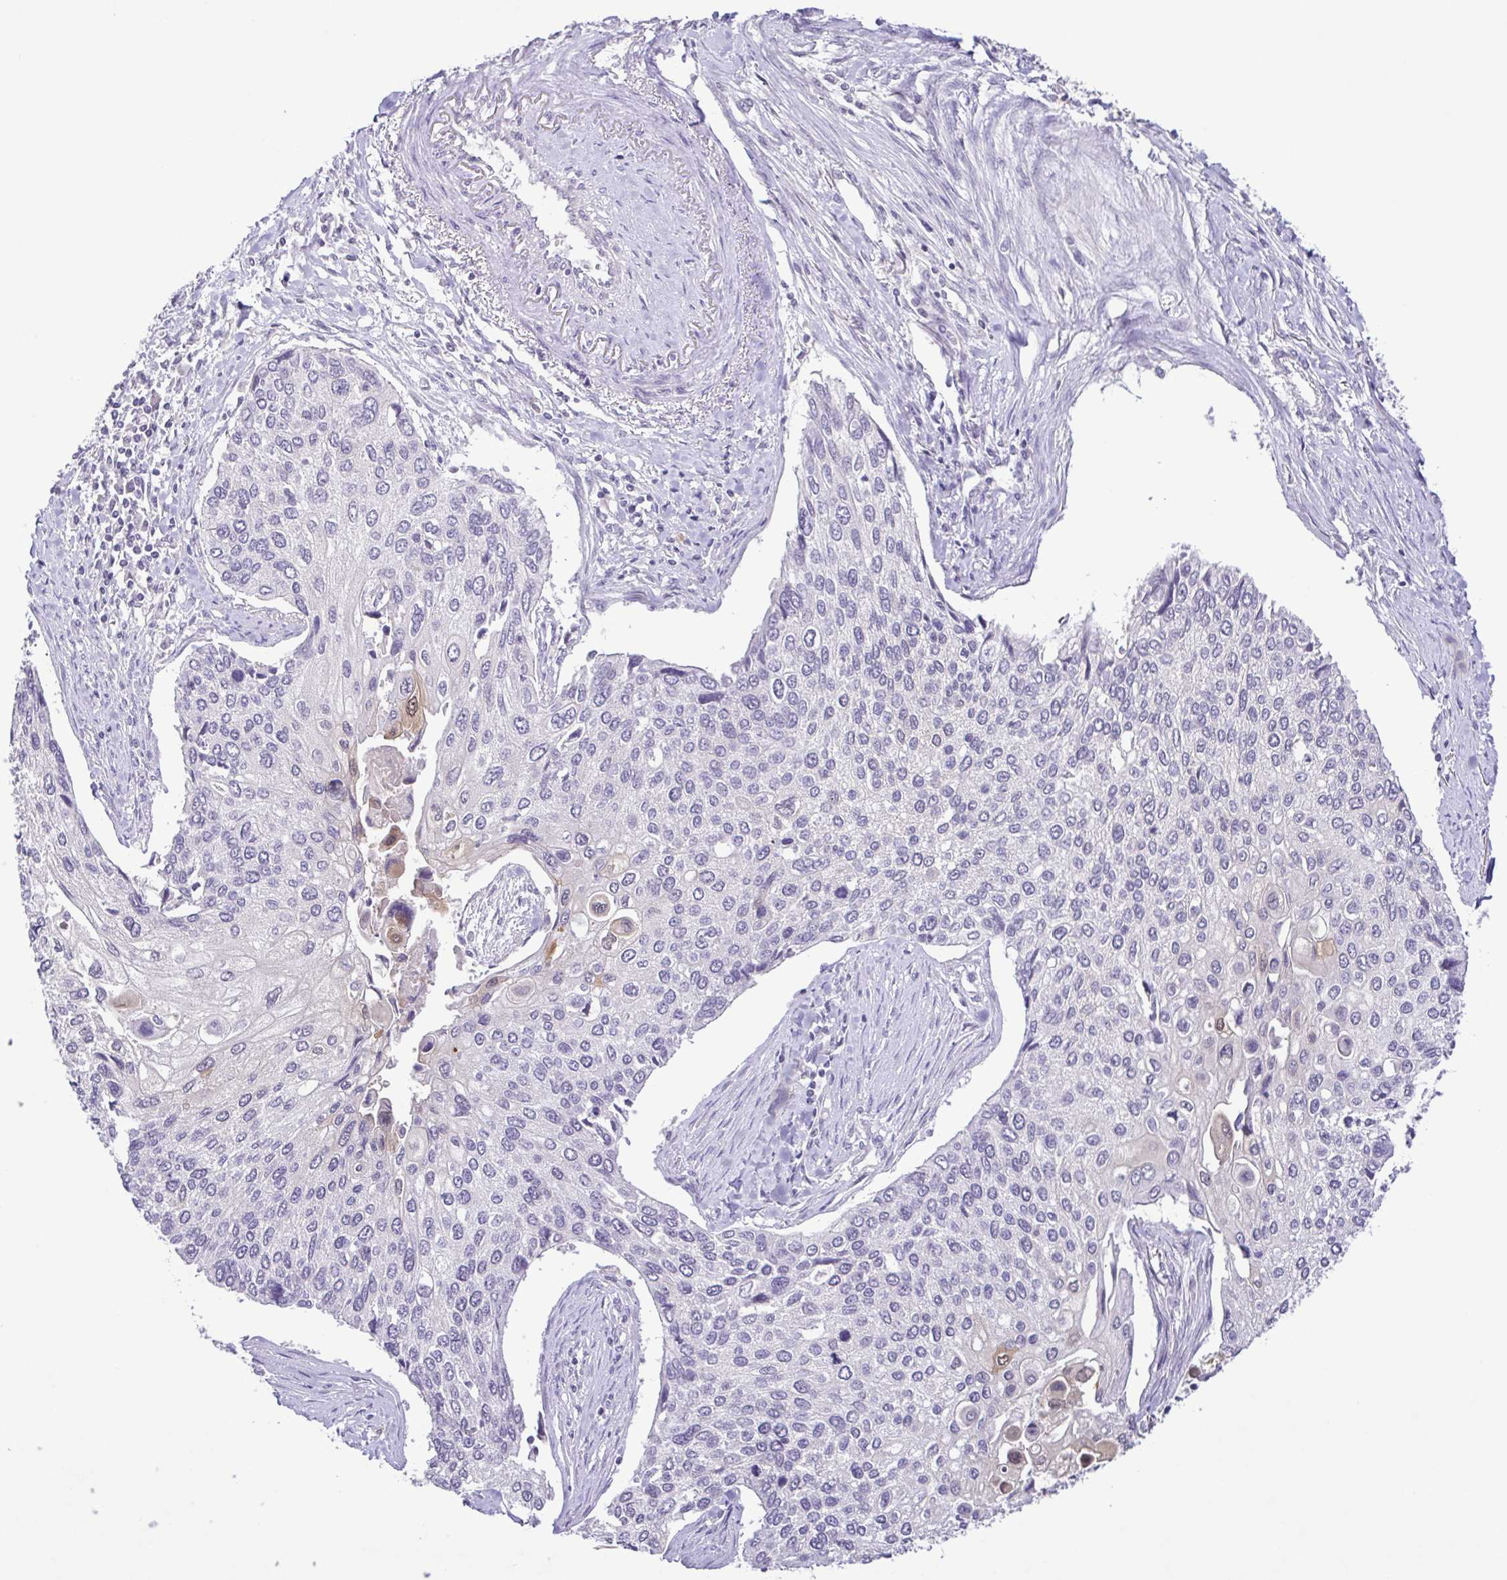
{"staining": {"intensity": "negative", "quantity": "none", "location": "none"}, "tissue": "lung cancer", "cell_type": "Tumor cells", "image_type": "cancer", "snomed": [{"axis": "morphology", "description": "Squamous cell carcinoma, NOS"}, {"axis": "morphology", "description": "Squamous cell carcinoma, metastatic, NOS"}, {"axis": "topography", "description": "Lung"}], "caption": "Immunohistochemical staining of lung metastatic squamous cell carcinoma demonstrates no significant staining in tumor cells. (DAB immunohistochemistry (IHC), high magnification).", "gene": "IL1RN", "patient": {"sex": "male", "age": 63}}